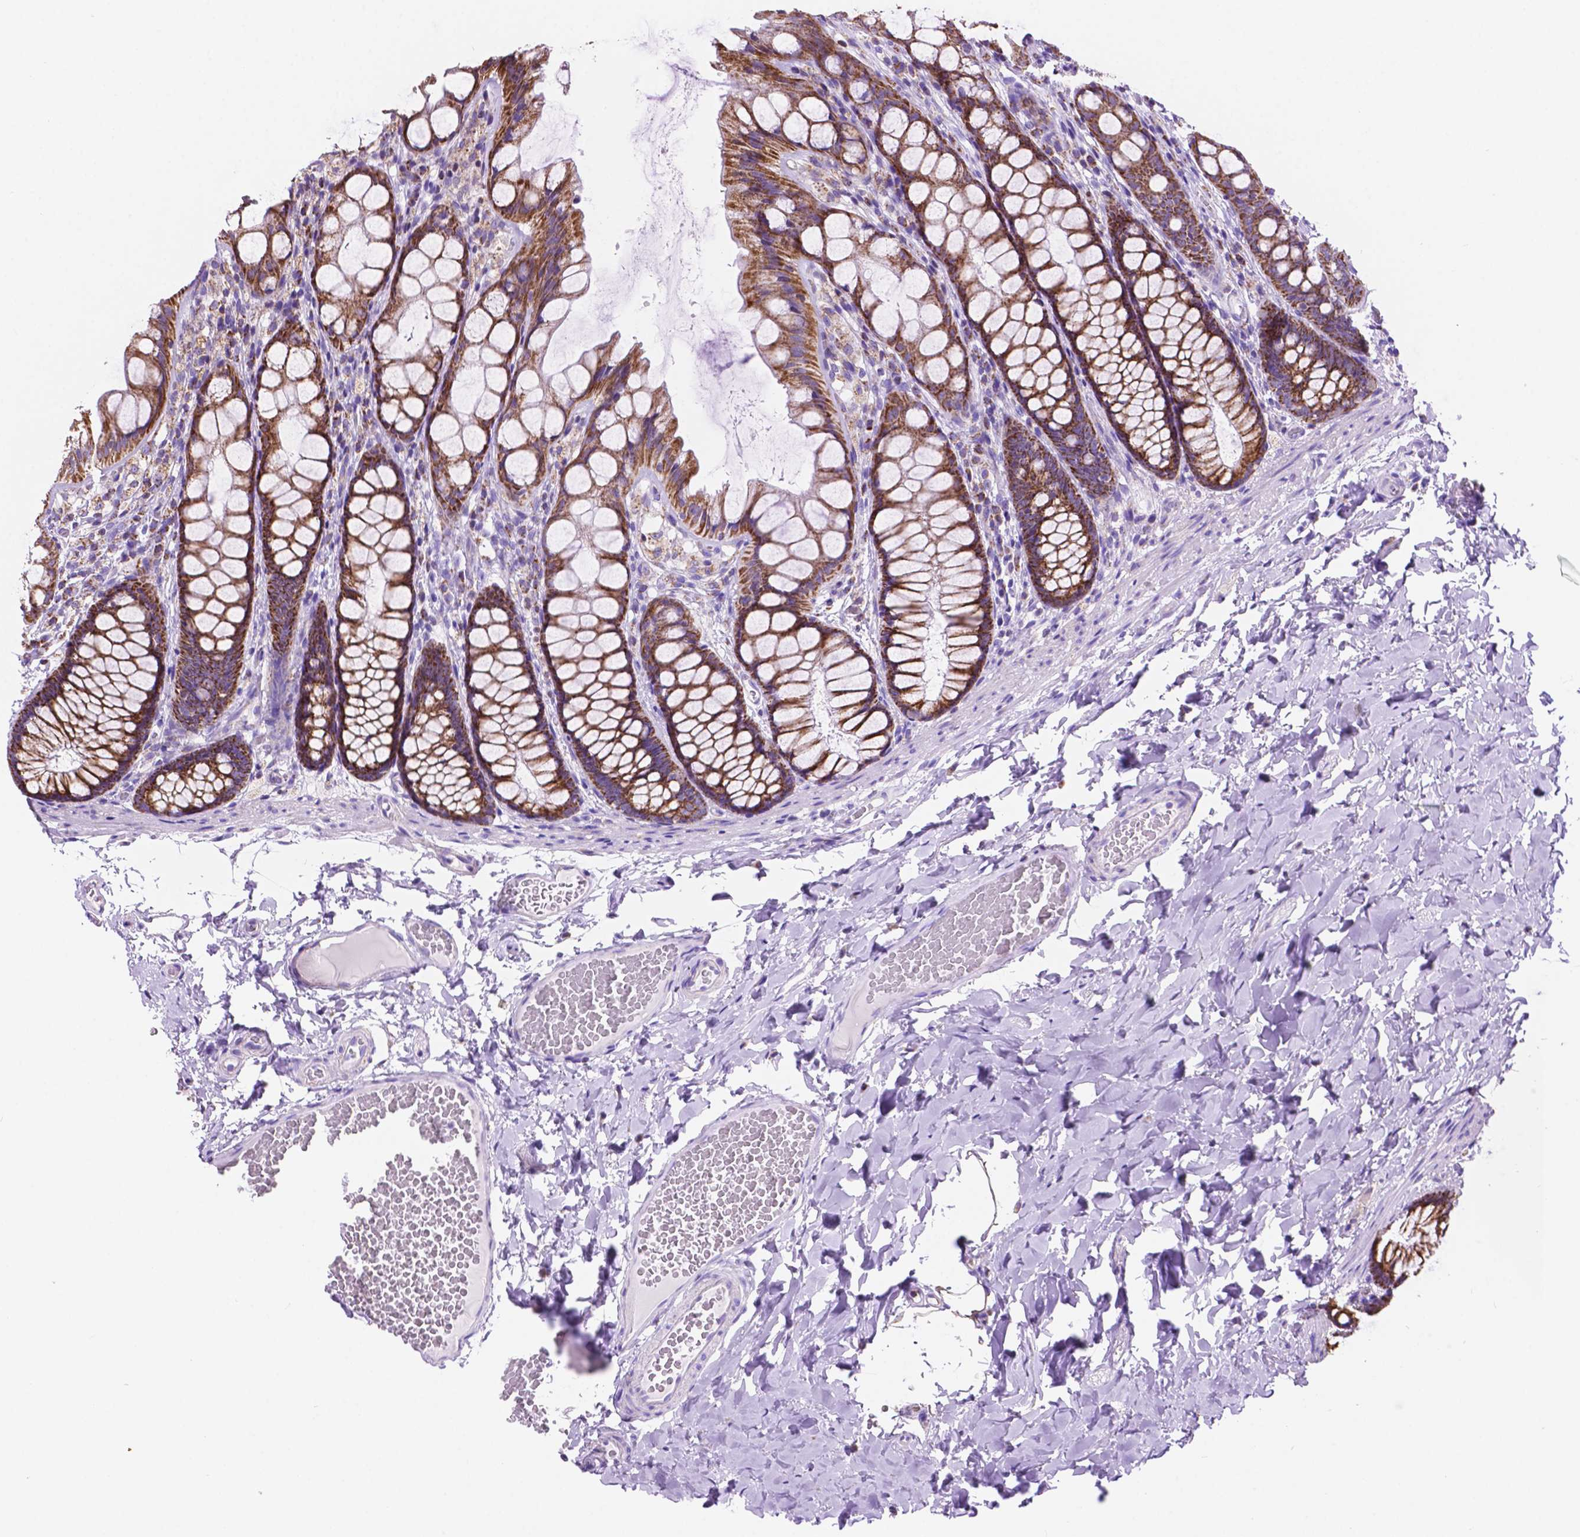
{"staining": {"intensity": "negative", "quantity": "none", "location": "none"}, "tissue": "colon", "cell_type": "Endothelial cells", "image_type": "normal", "snomed": [{"axis": "morphology", "description": "Normal tissue, NOS"}, {"axis": "topography", "description": "Colon"}], "caption": "The histopathology image demonstrates no staining of endothelial cells in normal colon.", "gene": "GDPD5", "patient": {"sex": "male", "age": 47}}